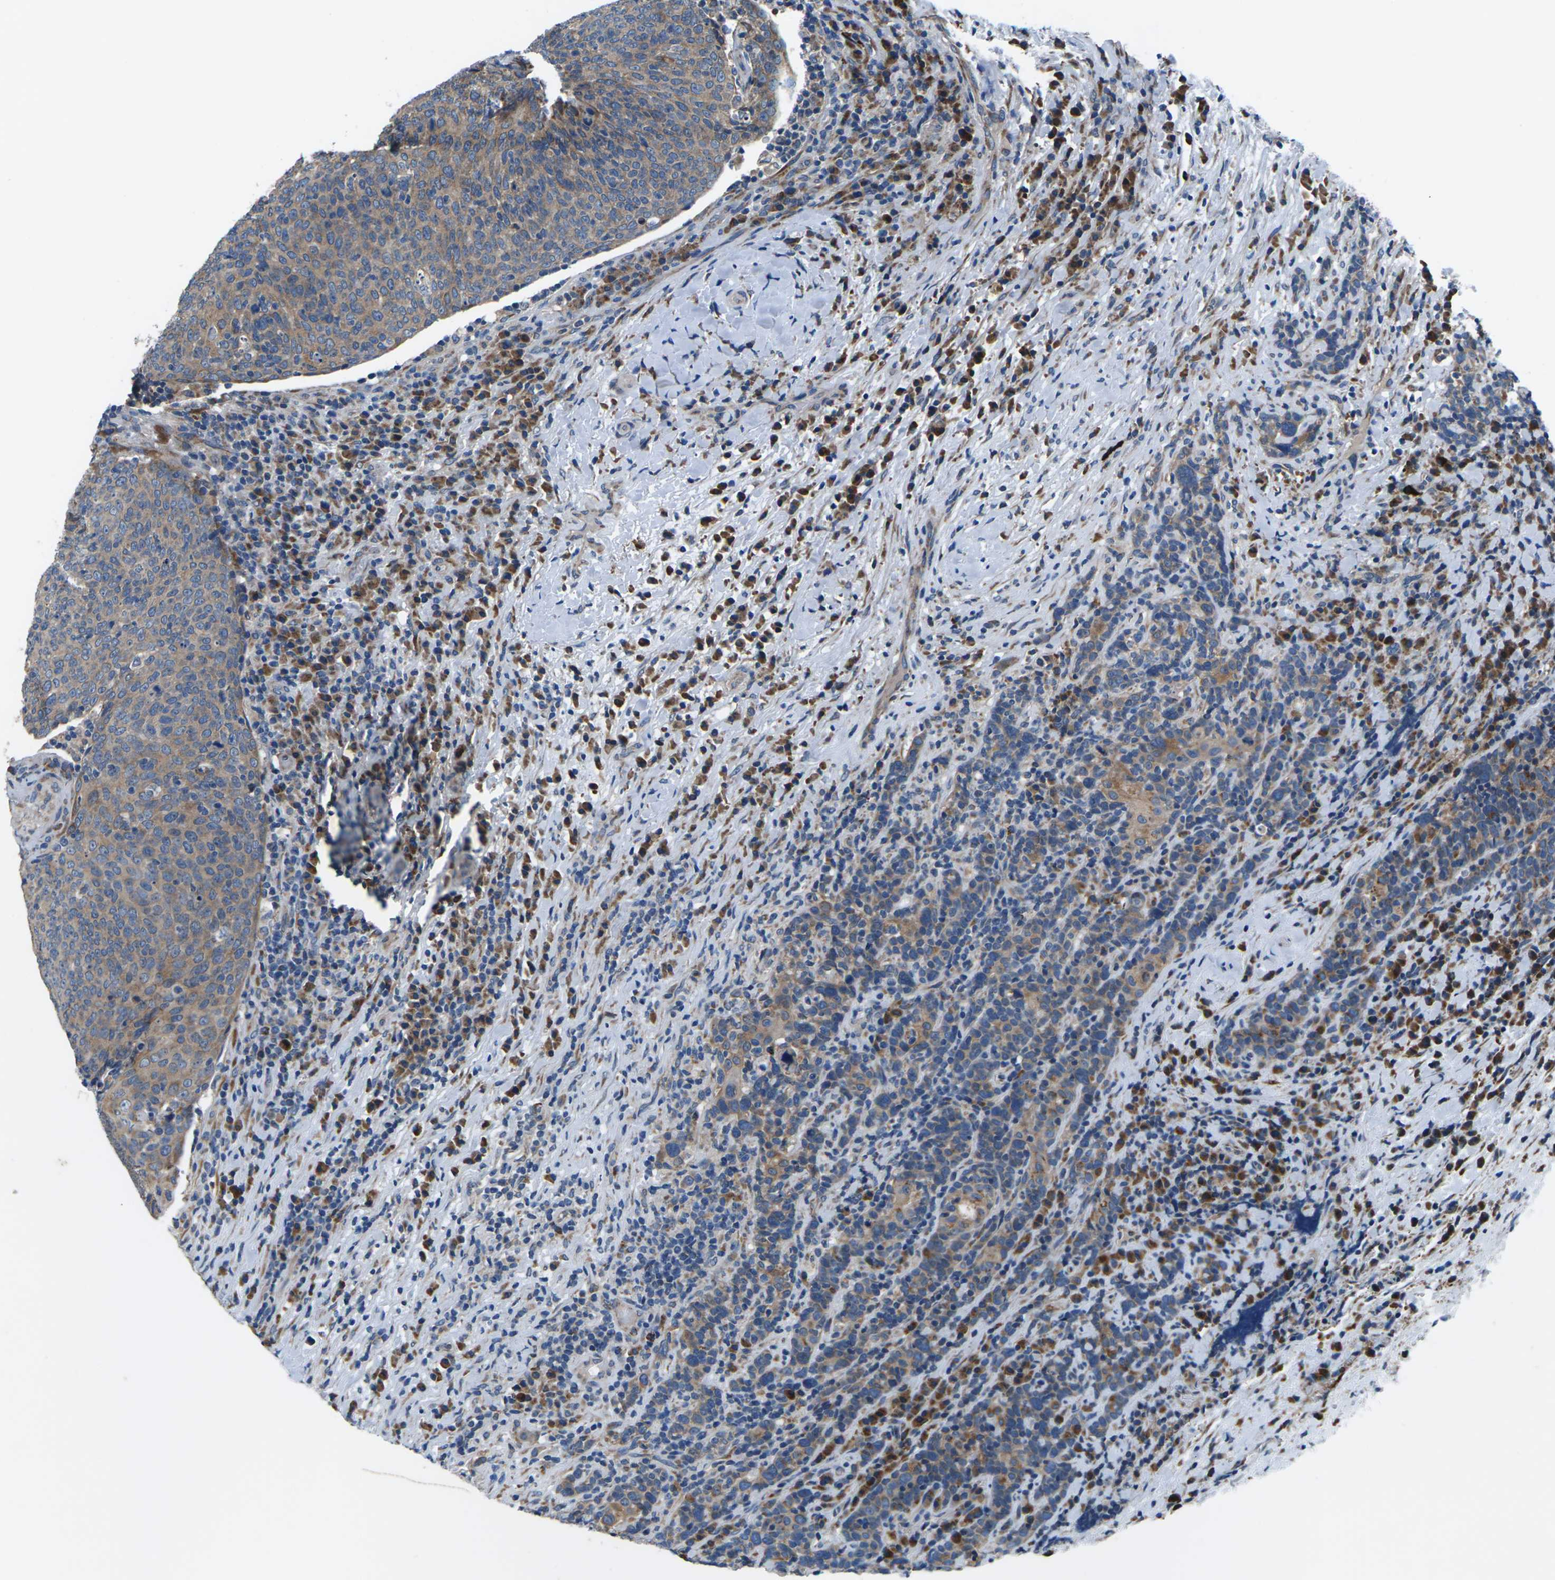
{"staining": {"intensity": "moderate", "quantity": ">75%", "location": "cytoplasmic/membranous"}, "tissue": "head and neck cancer", "cell_type": "Tumor cells", "image_type": "cancer", "snomed": [{"axis": "morphology", "description": "Squamous cell carcinoma, NOS"}, {"axis": "morphology", "description": "Squamous cell carcinoma, metastatic, NOS"}, {"axis": "topography", "description": "Lymph node"}, {"axis": "topography", "description": "Head-Neck"}], "caption": "Immunohistochemical staining of human head and neck cancer (metastatic squamous cell carcinoma) displays medium levels of moderate cytoplasmic/membranous protein positivity in about >75% of tumor cells.", "gene": "GABRP", "patient": {"sex": "male", "age": 62}}